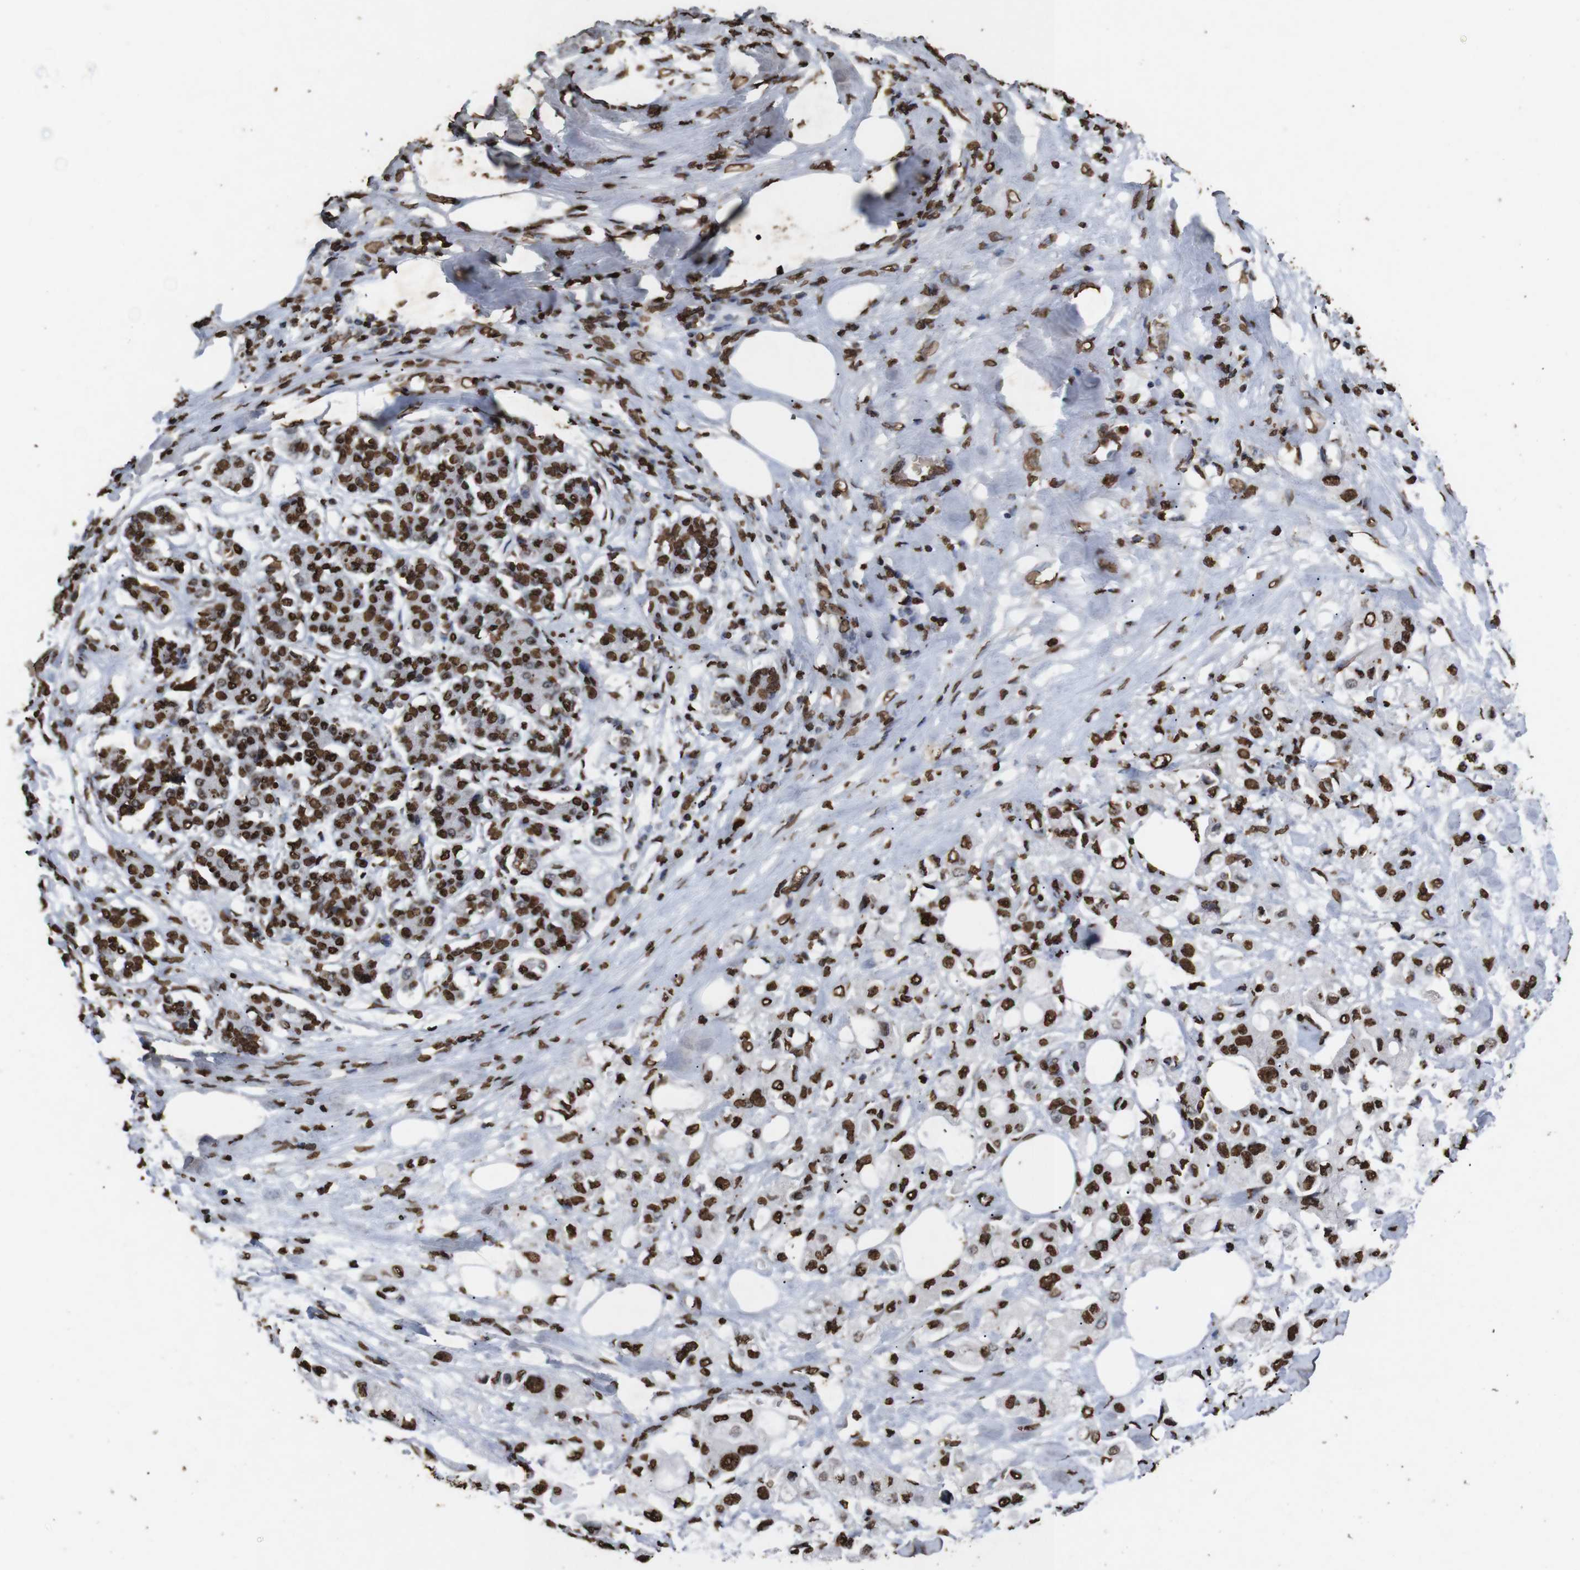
{"staining": {"intensity": "strong", "quantity": ">75%", "location": "nuclear"}, "tissue": "pancreatic cancer", "cell_type": "Tumor cells", "image_type": "cancer", "snomed": [{"axis": "morphology", "description": "Adenocarcinoma, NOS"}, {"axis": "topography", "description": "Pancreas"}], "caption": "This photomicrograph demonstrates immunohistochemistry (IHC) staining of human pancreatic cancer, with high strong nuclear positivity in approximately >75% of tumor cells.", "gene": "MDM2", "patient": {"sex": "female", "age": 56}}